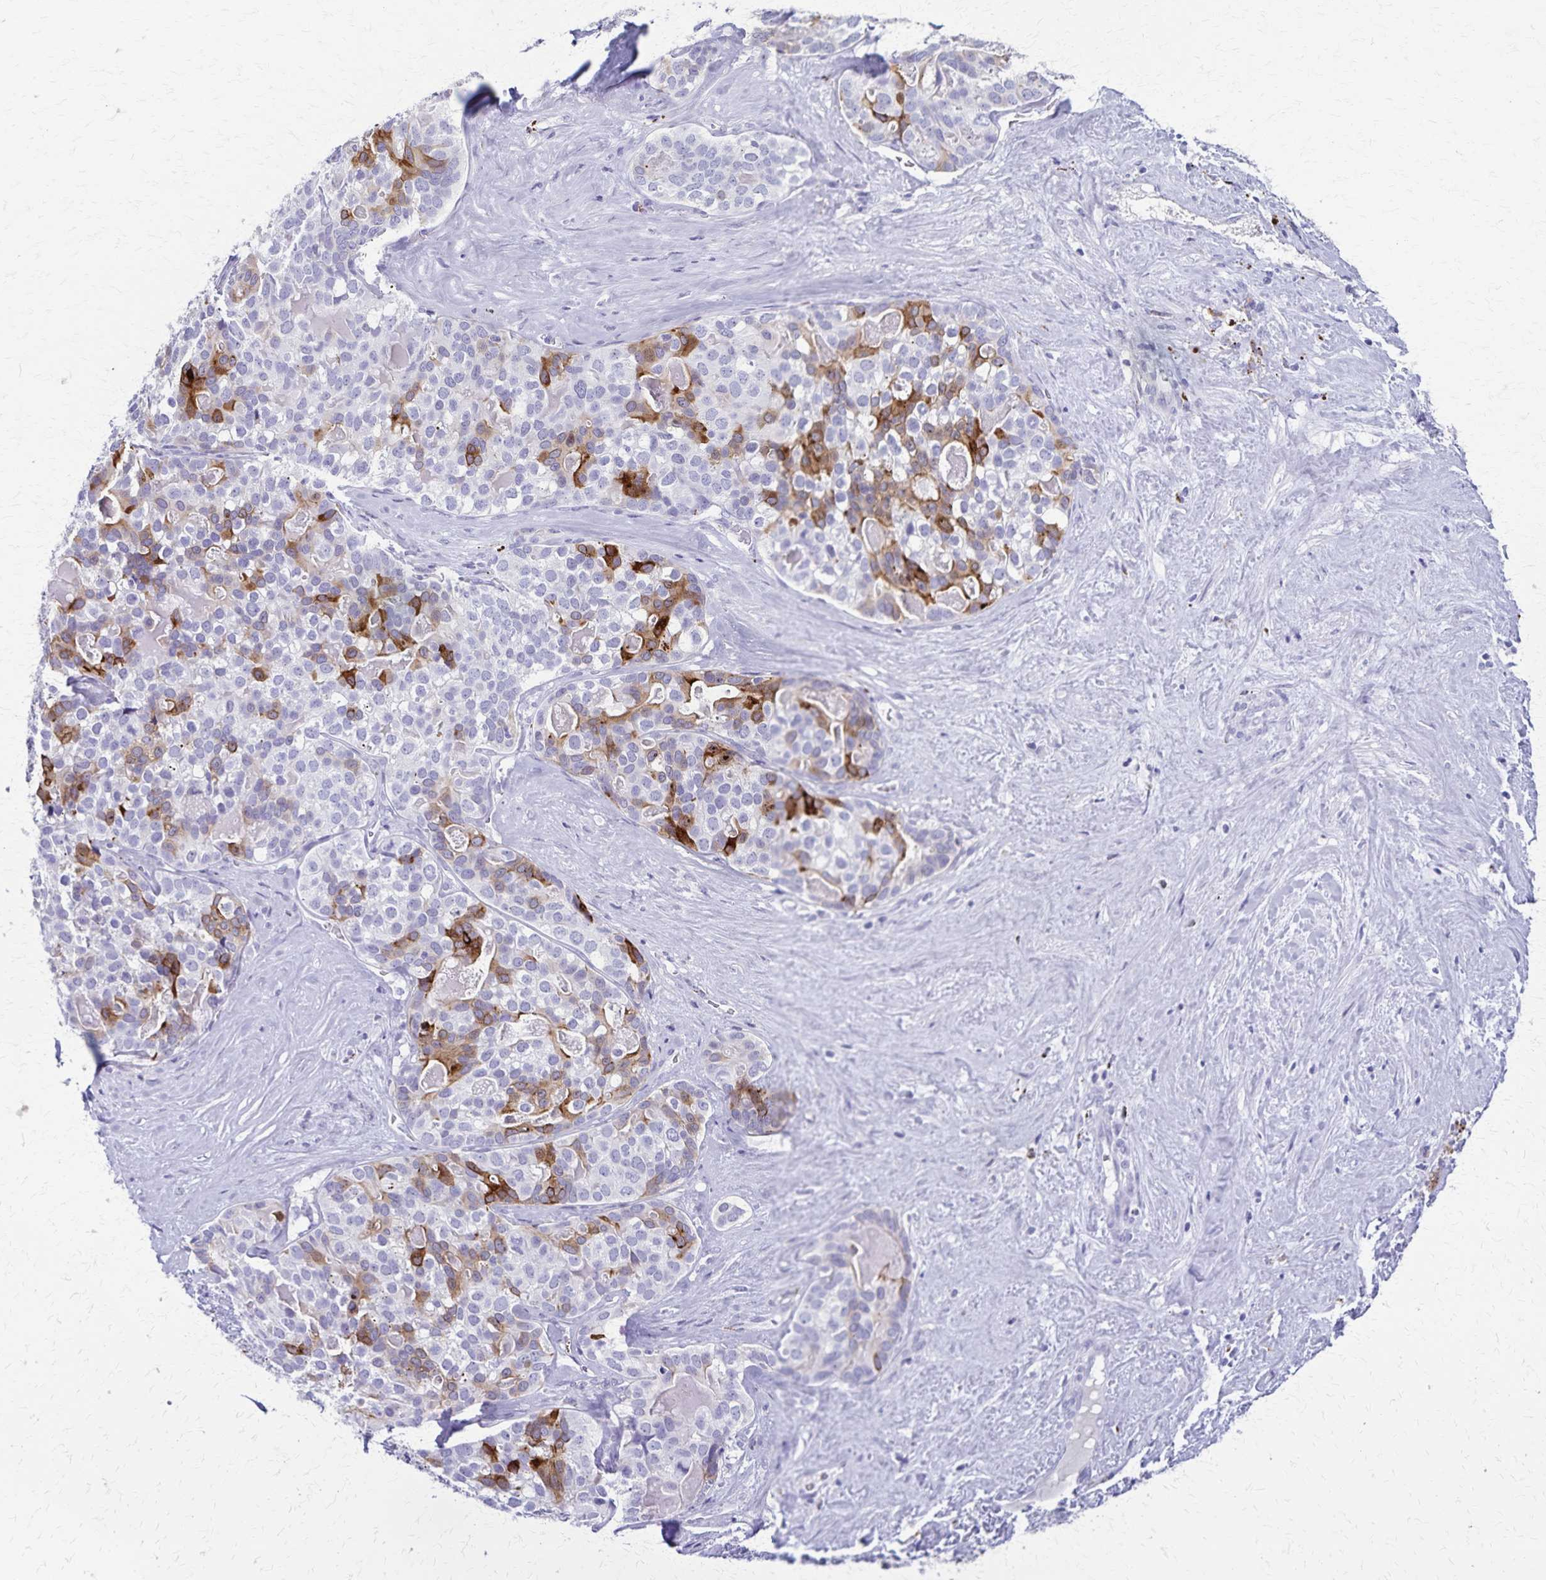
{"staining": {"intensity": "strong", "quantity": "<25%", "location": "cytoplasmic/membranous"}, "tissue": "liver cancer", "cell_type": "Tumor cells", "image_type": "cancer", "snomed": [{"axis": "morphology", "description": "Cholangiocarcinoma"}, {"axis": "topography", "description": "Liver"}], "caption": "There is medium levels of strong cytoplasmic/membranous staining in tumor cells of cholangiocarcinoma (liver), as demonstrated by immunohistochemical staining (brown color).", "gene": "TMEM60", "patient": {"sex": "male", "age": 56}}